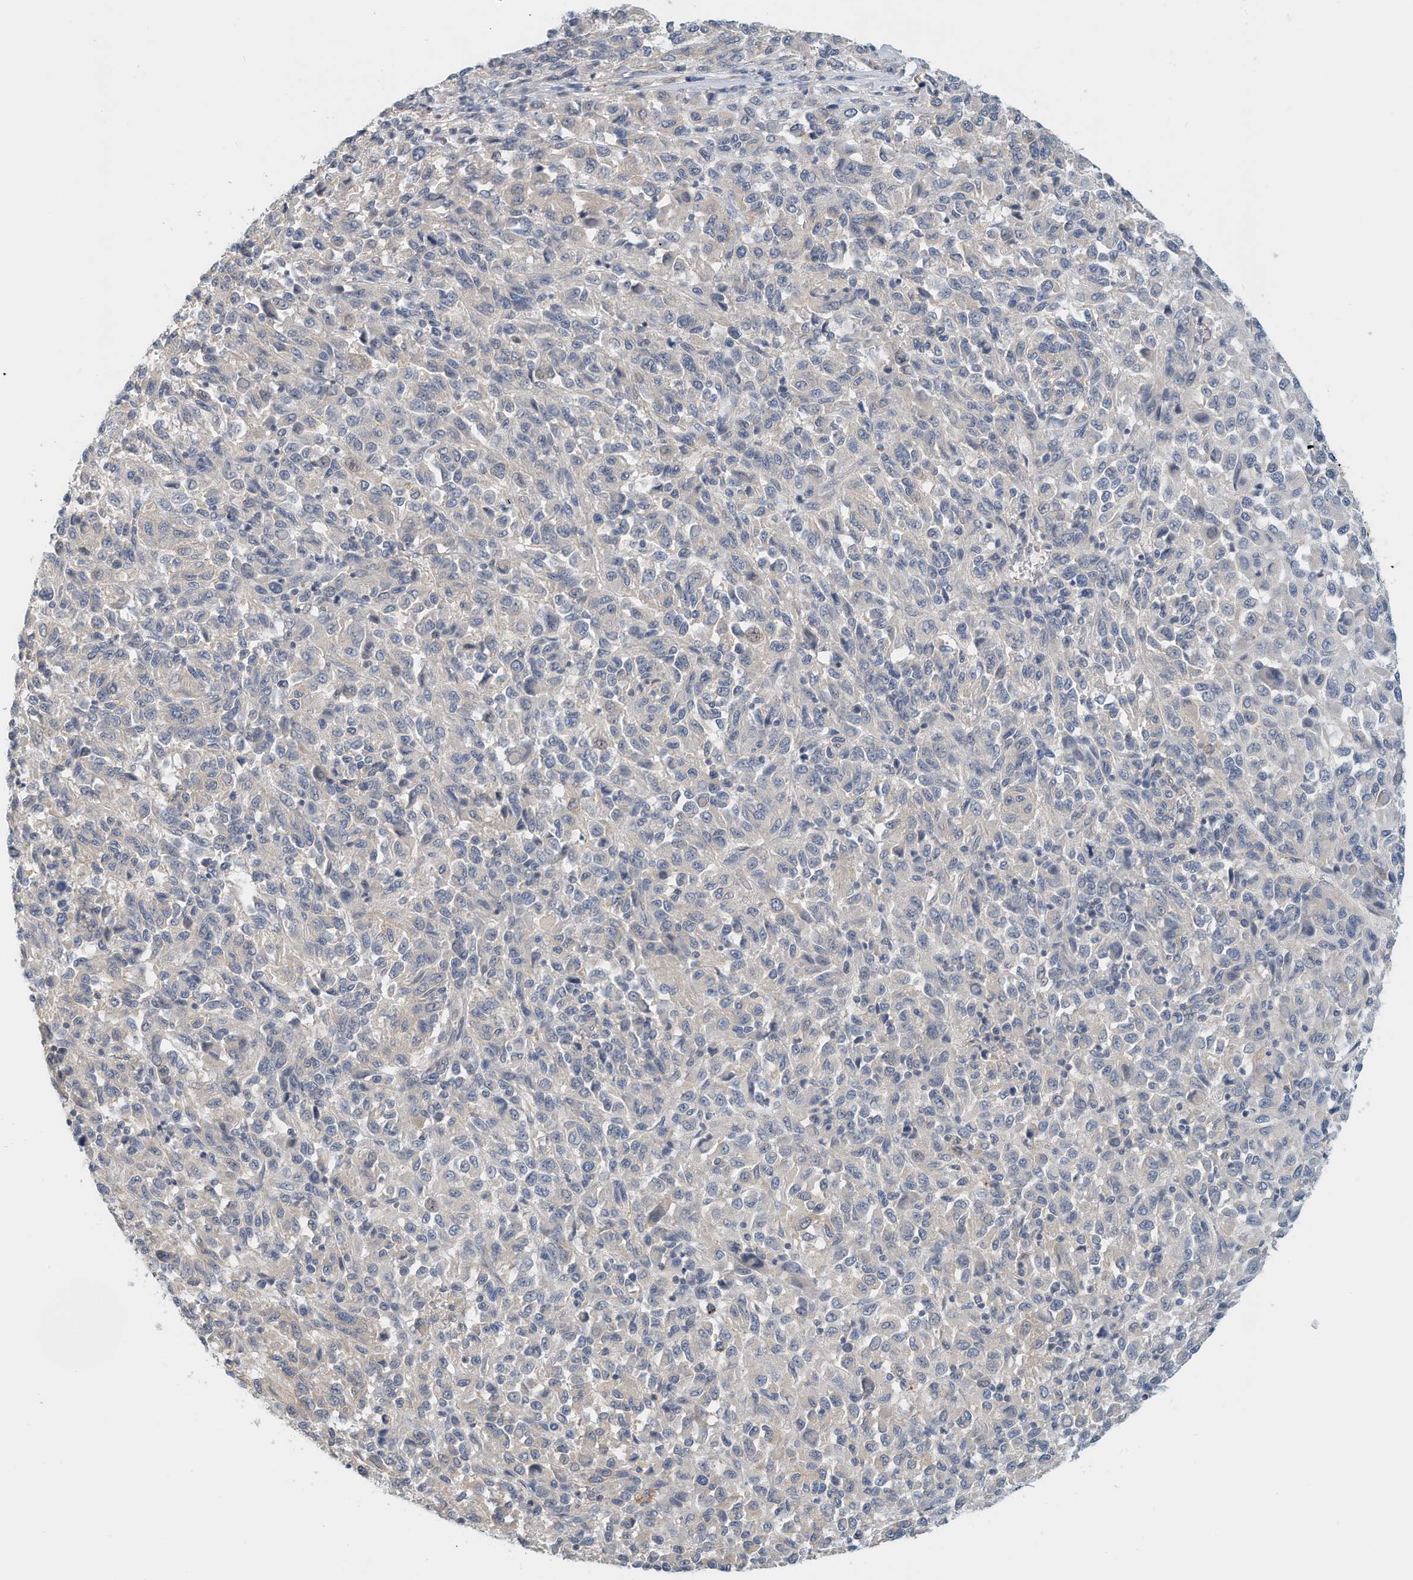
{"staining": {"intensity": "negative", "quantity": "none", "location": "none"}, "tissue": "melanoma", "cell_type": "Tumor cells", "image_type": "cancer", "snomed": [{"axis": "morphology", "description": "Malignant melanoma, Metastatic site"}, {"axis": "topography", "description": "Lung"}], "caption": "Immunohistochemical staining of malignant melanoma (metastatic site) displays no significant positivity in tumor cells.", "gene": "MICAL1", "patient": {"sex": "male", "age": 64}}